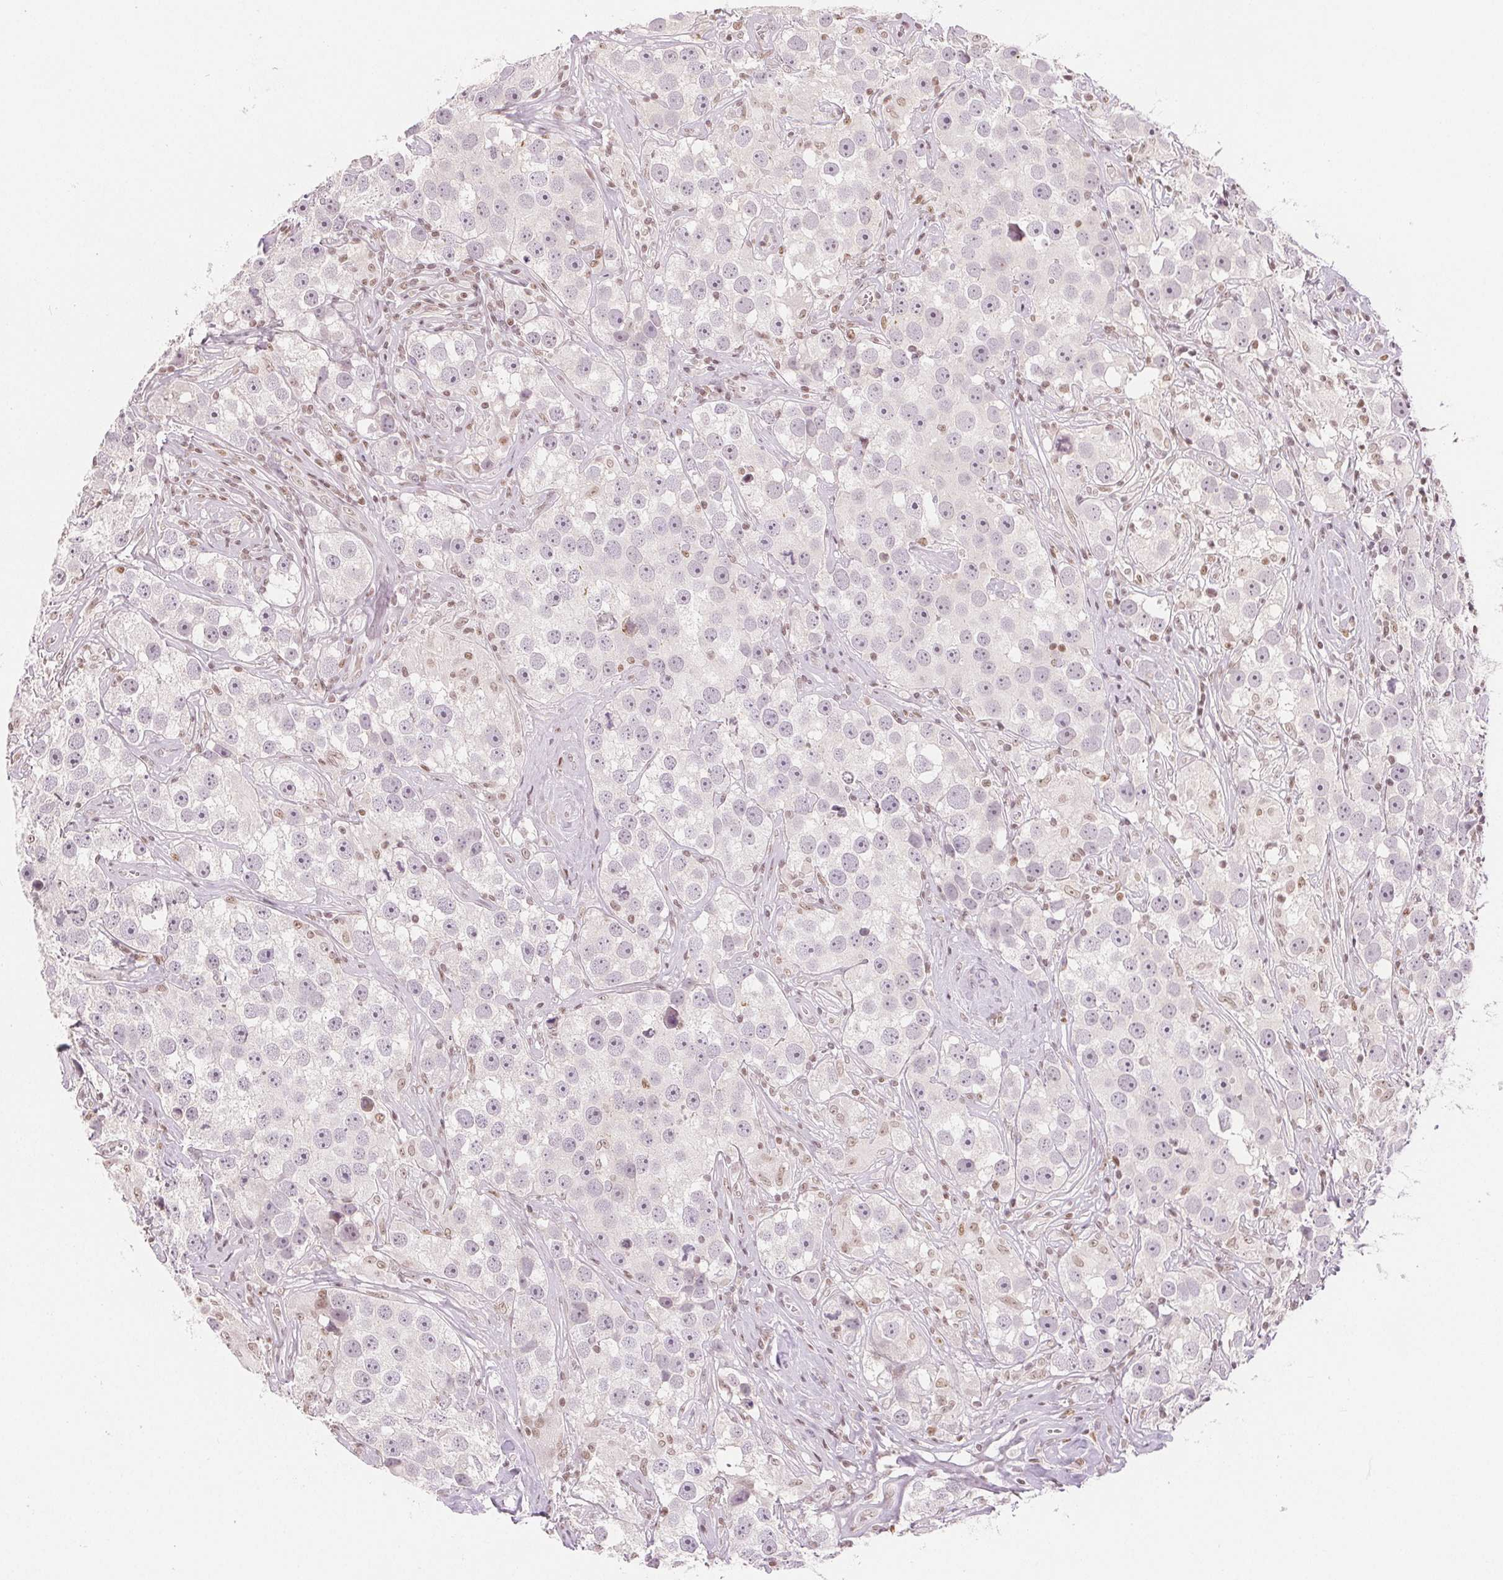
{"staining": {"intensity": "weak", "quantity": "<25%", "location": "nuclear"}, "tissue": "testis cancer", "cell_type": "Tumor cells", "image_type": "cancer", "snomed": [{"axis": "morphology", "description": "Seminoma, NOS"}, {"axis": "topography", "description": "Testis"}], "caption": "There is no significant expression in tumor cells of testis cancer. (Stains: DAB (3,3'-diaminobenzidine) IHC with hematoxylin counter stain, Microscopy: brightfield microscopy at high magnification).", "gene": "DEK", "patient": {"sex": "male", "age": 49}}